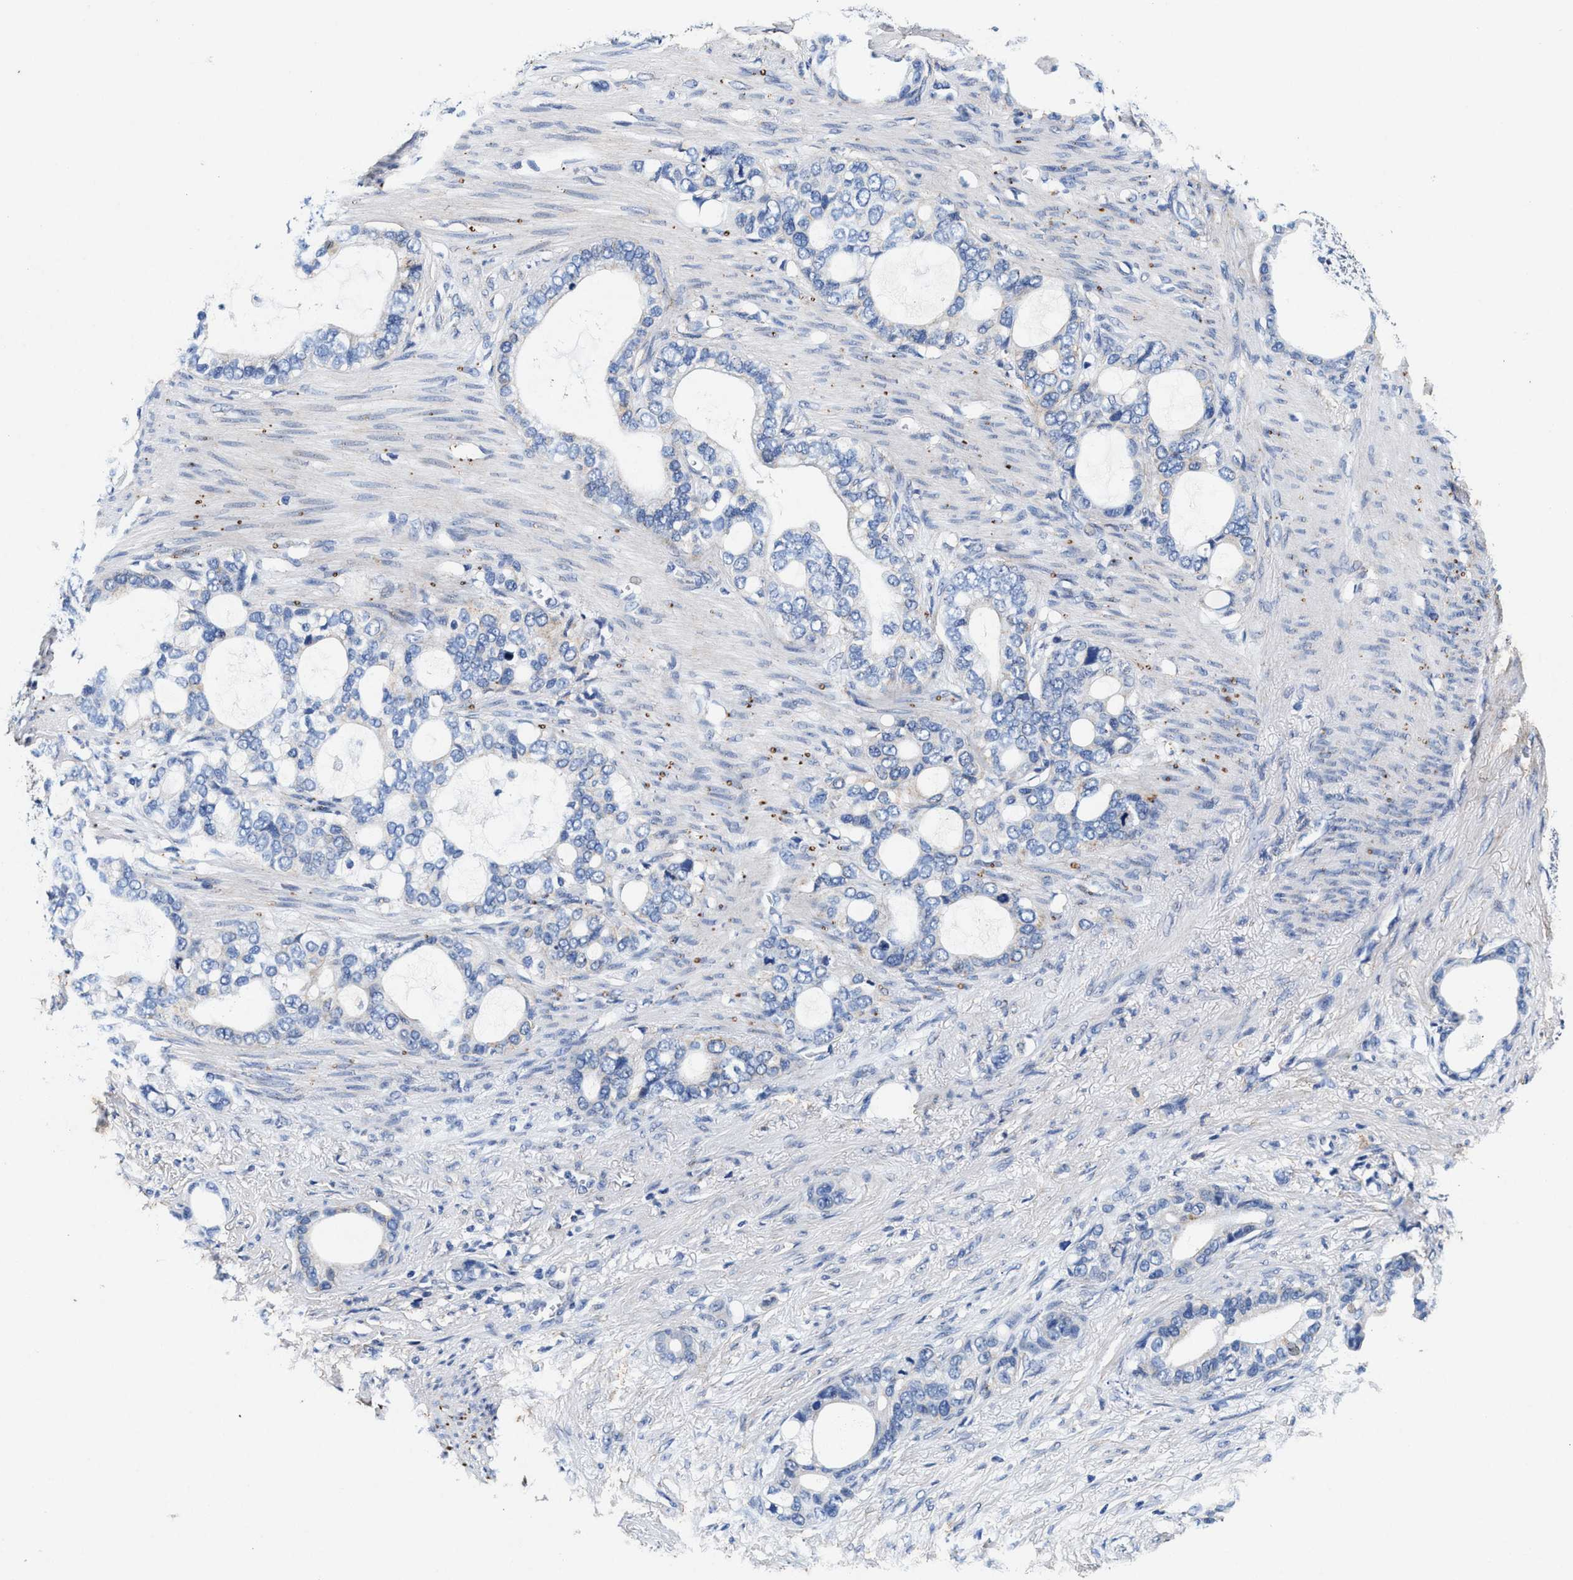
{"staining": {"intensity": "negative", "quantity": "none", "location": "none"}, "tissue": "stomach cancer", "cell_type": "Tumor cells", "image_type": "cancer", "snomed": [{"axis": "morphology", "description": "Adenocarcinoma, NOS"}, {"axis": "topography", "description": "Stomach"}], "caption": "A high-resolution image shows immunohistochemistry staining of stomach adenocarcinoma, which displays no significant expression in tumor cells.", "gene": "SLC8A1", "patient": {"sex": "female", "age": 75}}